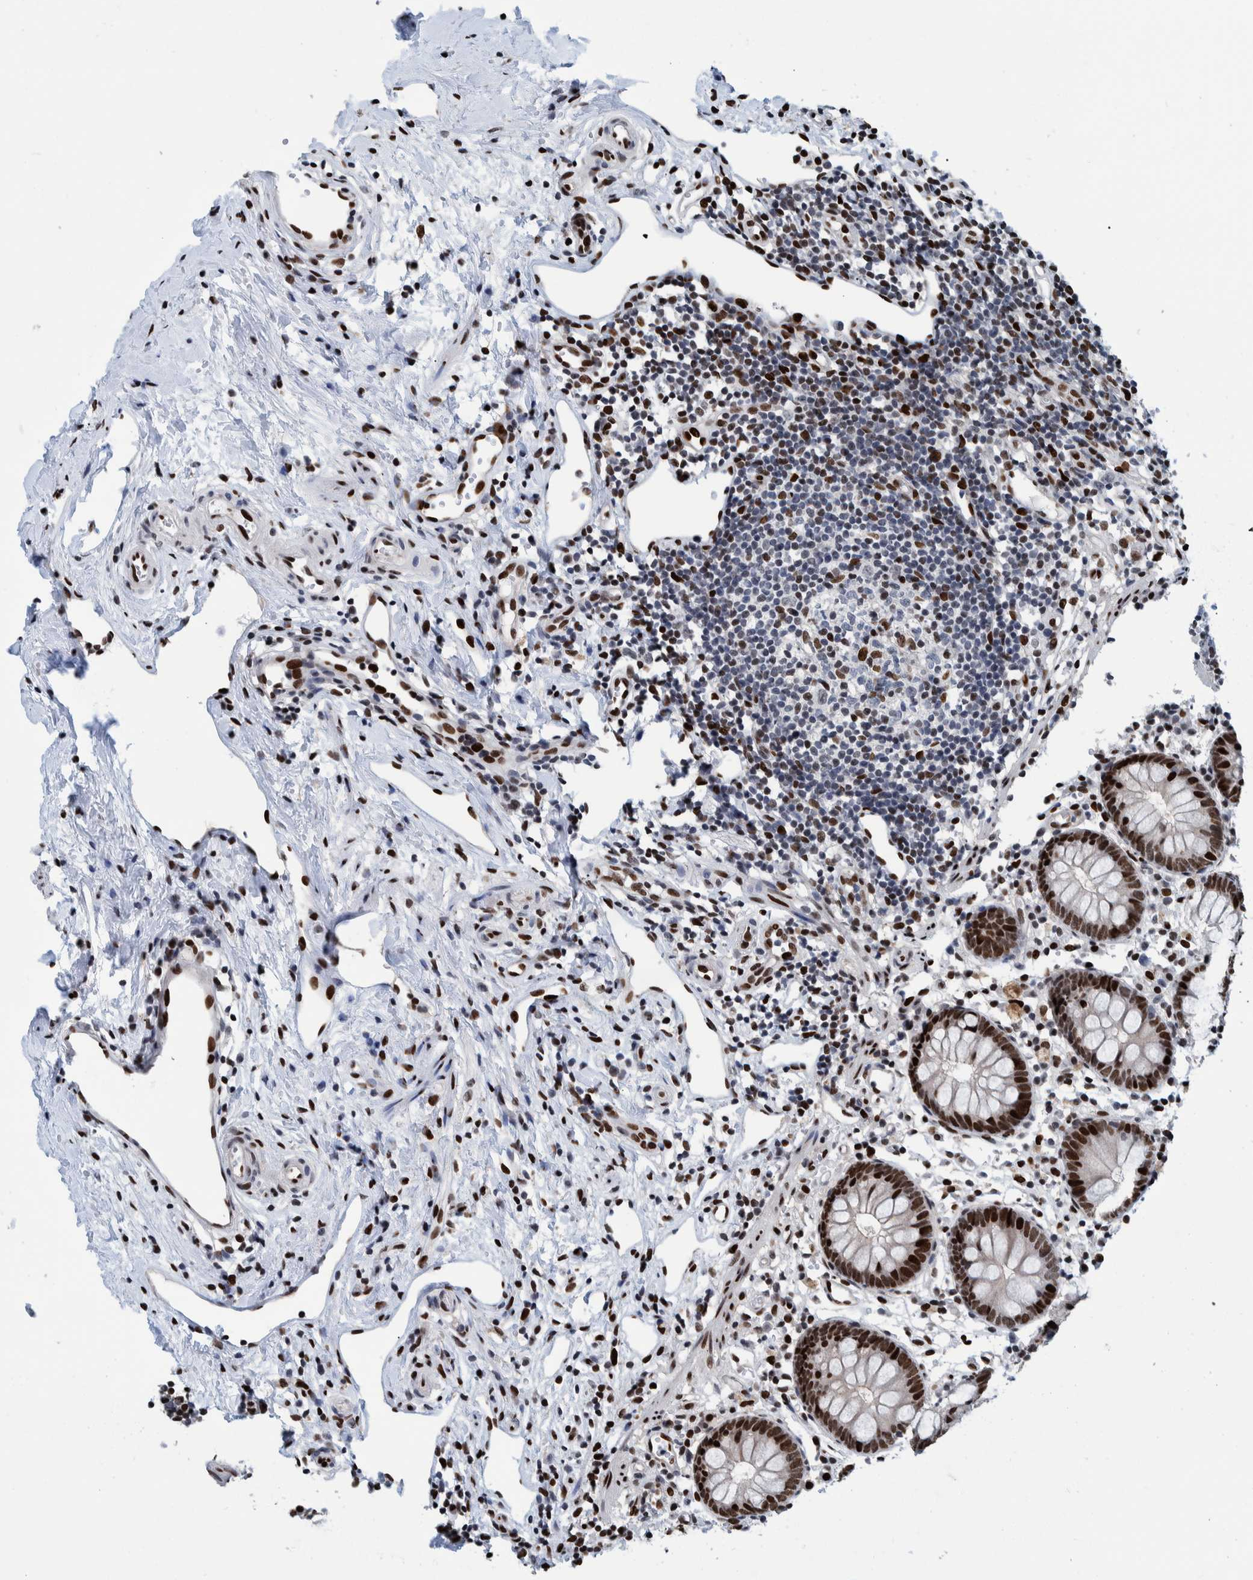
{"staining": {"intensity": "strong", "quantity": ">75%", "location": "nuclear"}, "tissue": "appendix", "cell_type": "Glandular cells", "image_type": "normal", "snomed": [{"axis": "morphology", "description": "Normal tissue, NOS"}, {"axis": "topography", "description": "Appendix"}], "caption": "Immunohistochemical staining of benign human appendix demonstrates >75% levels of strong nuclear protein staining in about >75% of glandular cells.", "gene": "HEATR9", "patient": {"sex": "female", "age": 20}}